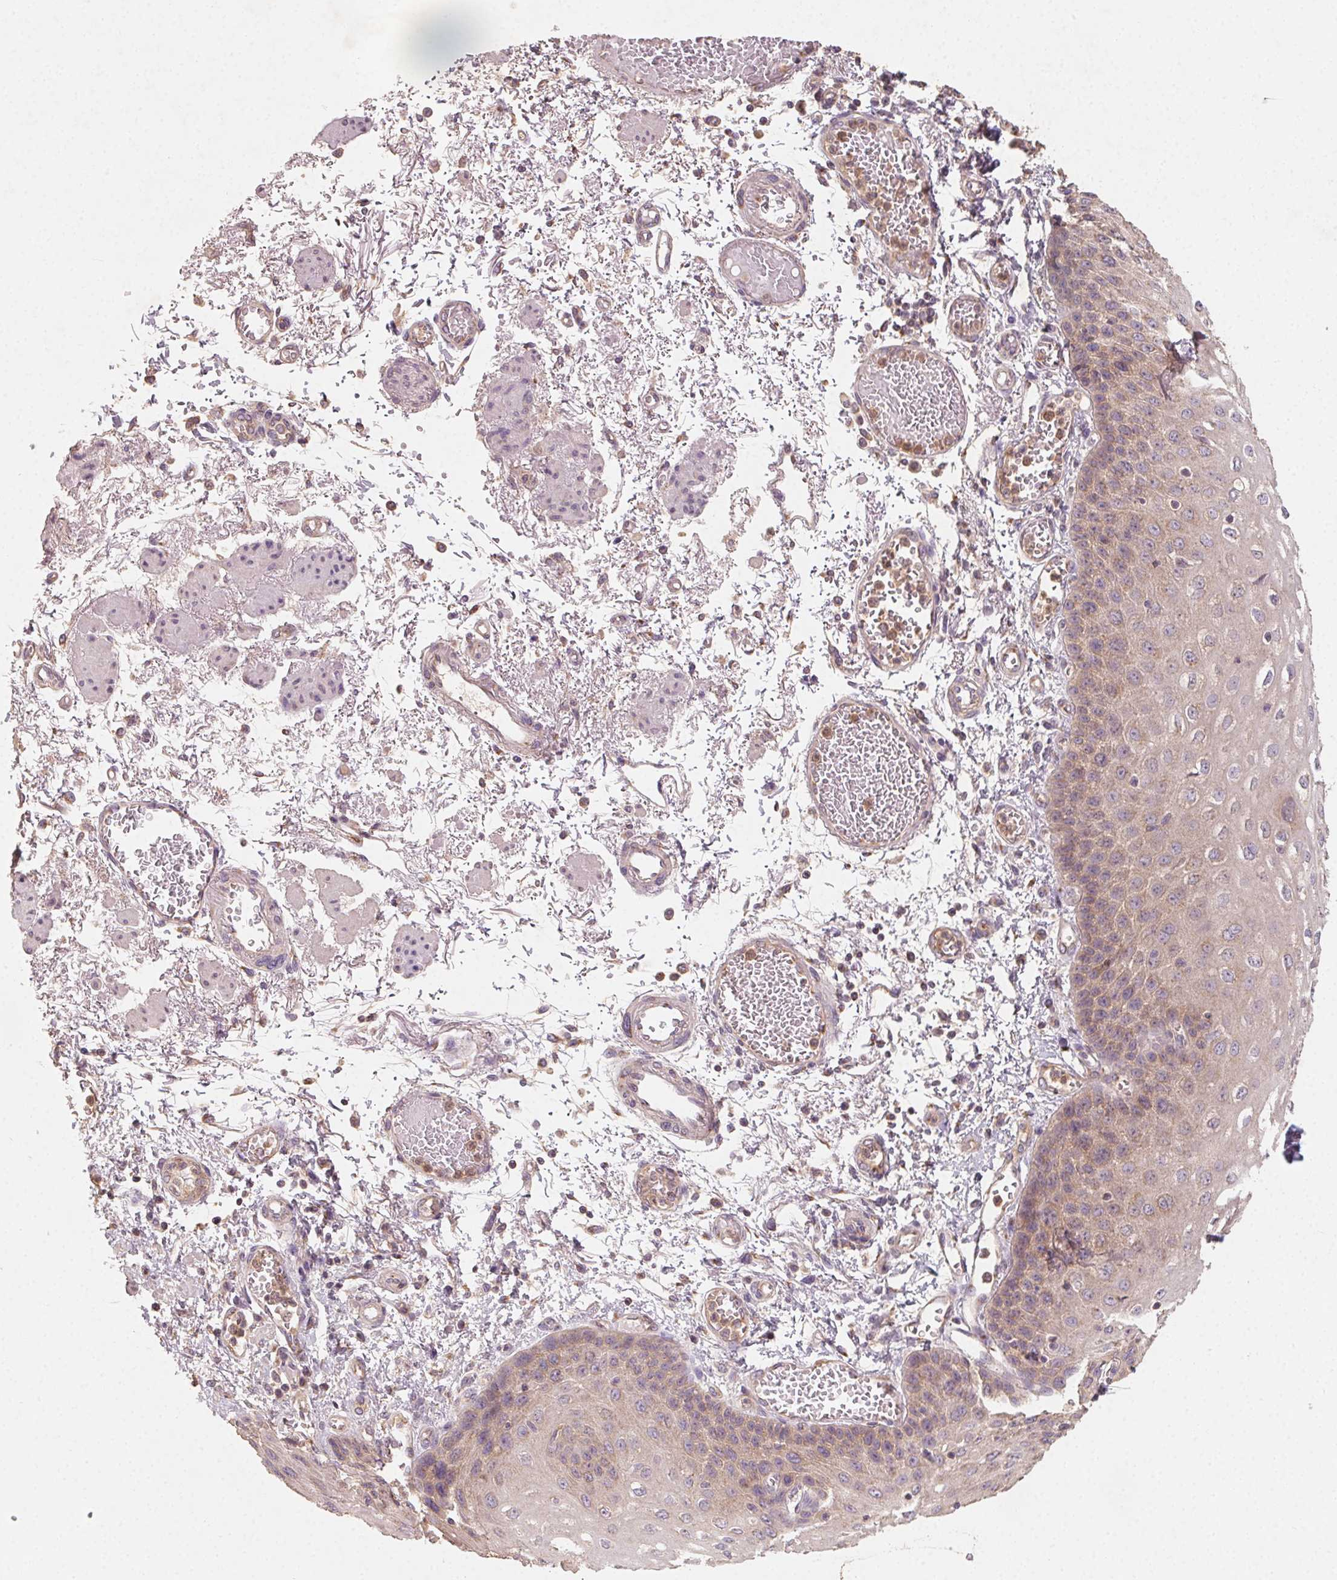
{"staining": {"intensity": "weak", "quantity": "25%-75%", "location": "cytoplasmic/membranous"}, "tissue": "esophagus", "cell_type": "Squamous epithelial cells", "image_type": "normal", "snomed": [{"axis": "morphology", "description": "Normal tissue, NOS"}, {"axis": "morphology", "description": "Adenocarcinoma, NOS"}, {"axis": "topography", "description": "Esophagus"}], "caption": "Immunohistochemical staining of unremarkable esophagus demonstrates weak cytoplasmic/membranous protein staining in about 25%-75% of squamous epithelial cells.", "gene": "AP1S1", "patient": {"sex": "male", "age": 81}}